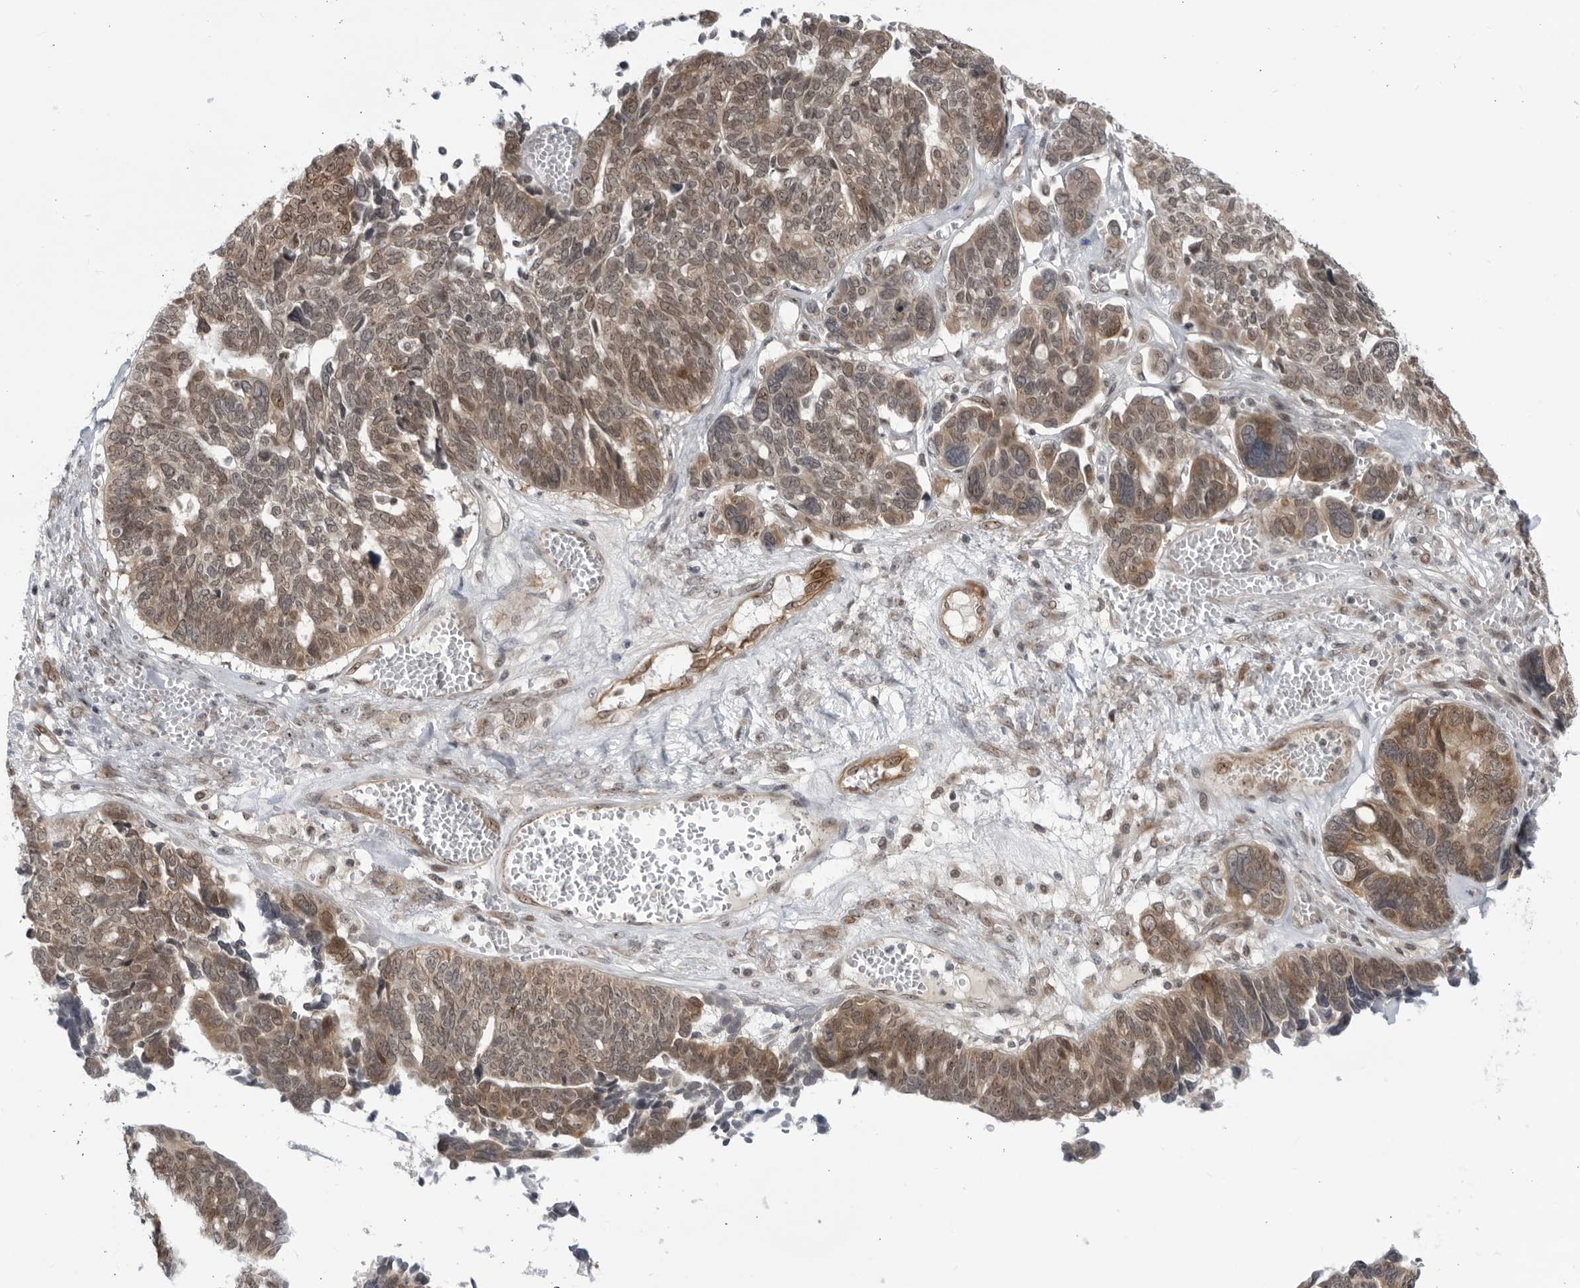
{"staining": {"intensity": "moderate", "quantity": ">75%", "location": "cytoplasmic/membranous,nuclear"}, "tissue": "ovarian cancer", "cell_type": "Tumor cells", "image_type": "cancer", "snomed": [{"axis": "morphology", "description": "Cystadenocarcinoma, serous, NOS"}, {"axis": "topography", "description": "Ovary"}], "caption": "Ovarian cancer stained for a protein (brown) displays moderate cytoplasmic/membranous and nuclear positive positivity in approximately >75% of tumor cells.", "gene": "ITGB3BP", "patient": {"sex": "female", "age": 79}}